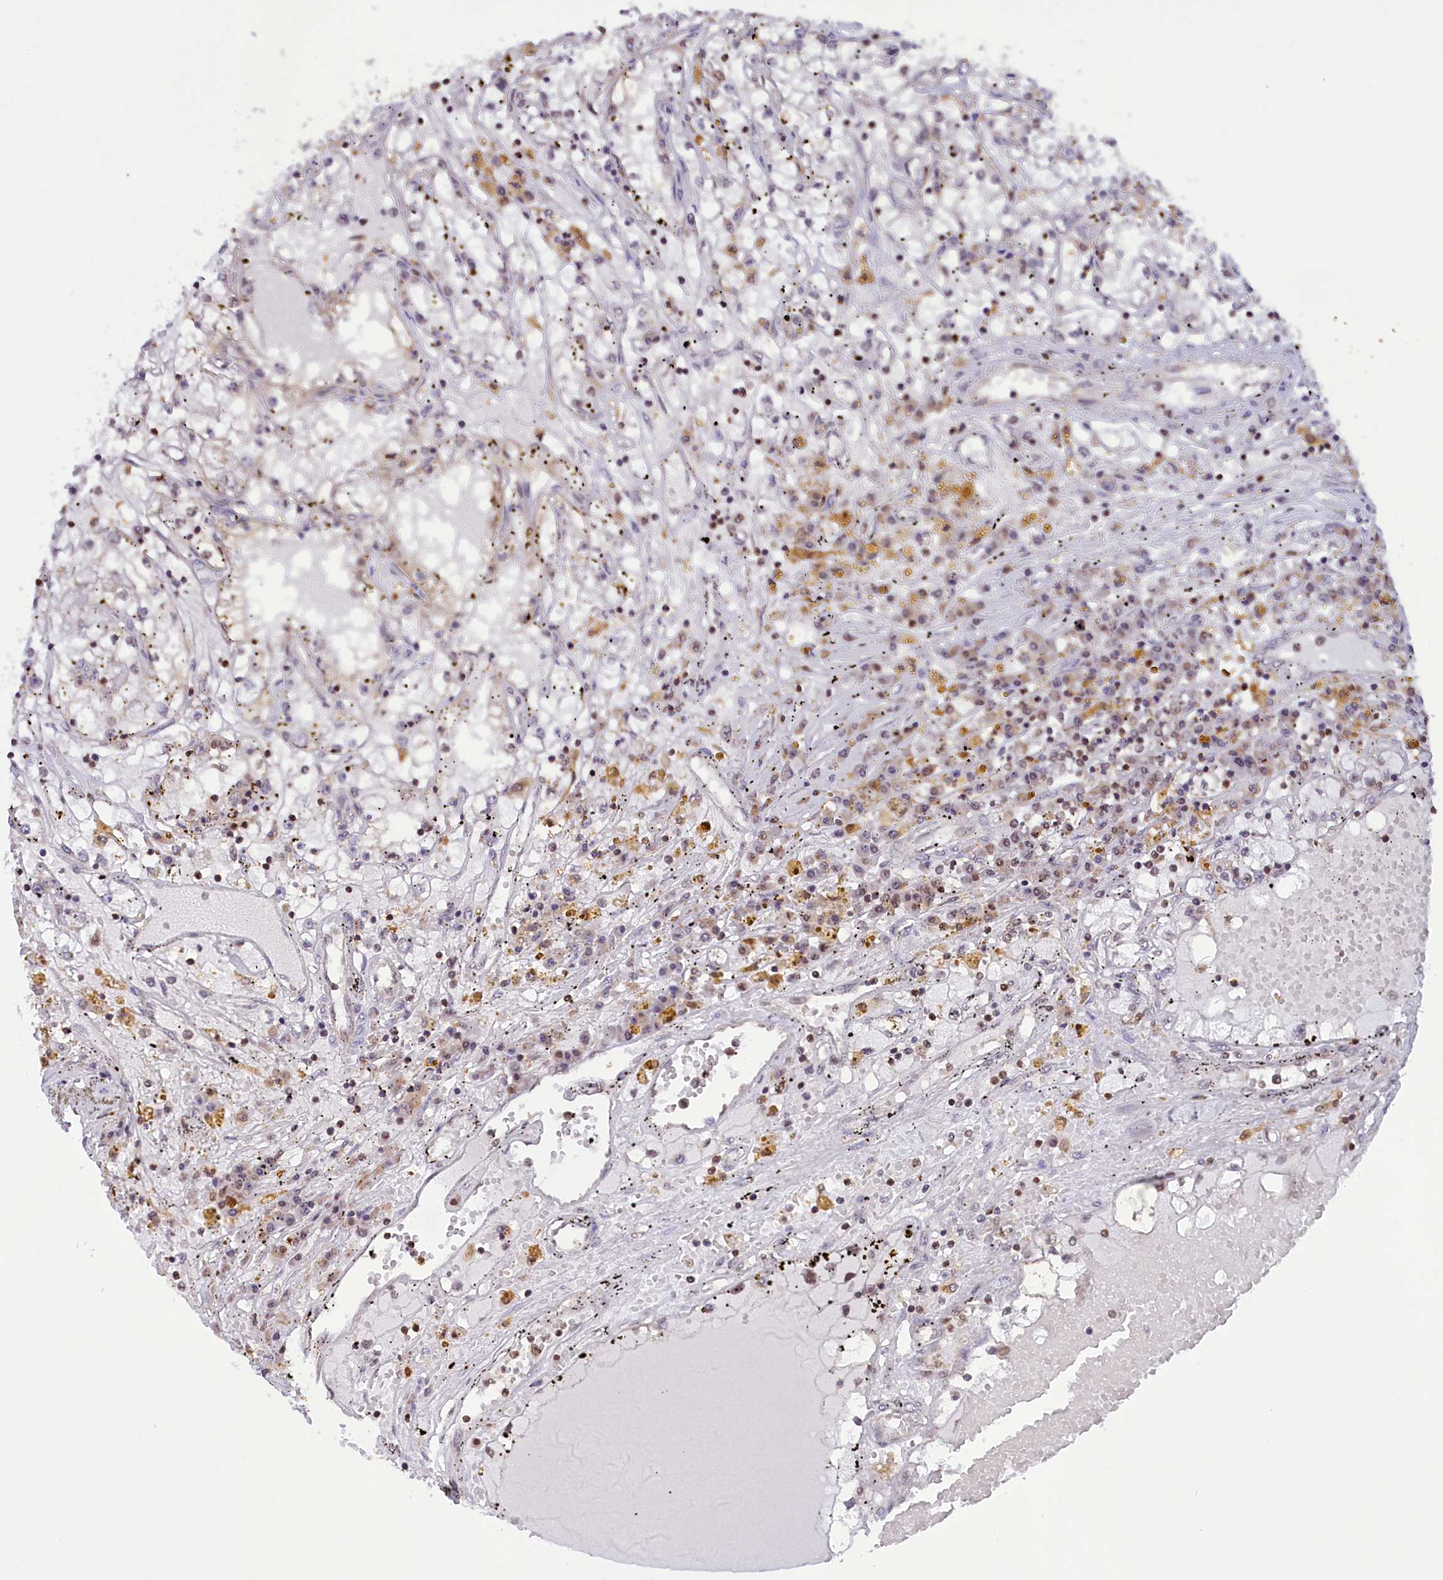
{"staining": {"intensity": "negative", "quantity": "none", "location": "none"}, "tissue": "renal cancer", "cell_type": "Tumor cells", "image_type": "cancer", "snomed": [{"axis": "morphology", "description": "Adenocarcinoma, NOS"}, {"axis": "topography", "description": "Kidney"}], "caption": "An image of adenocarcinoma (renal) stained for a protein shows no brown staining in tumor cells.", "gene": "IZUMO2", "patient": {"sex": "male", "age": 56}}